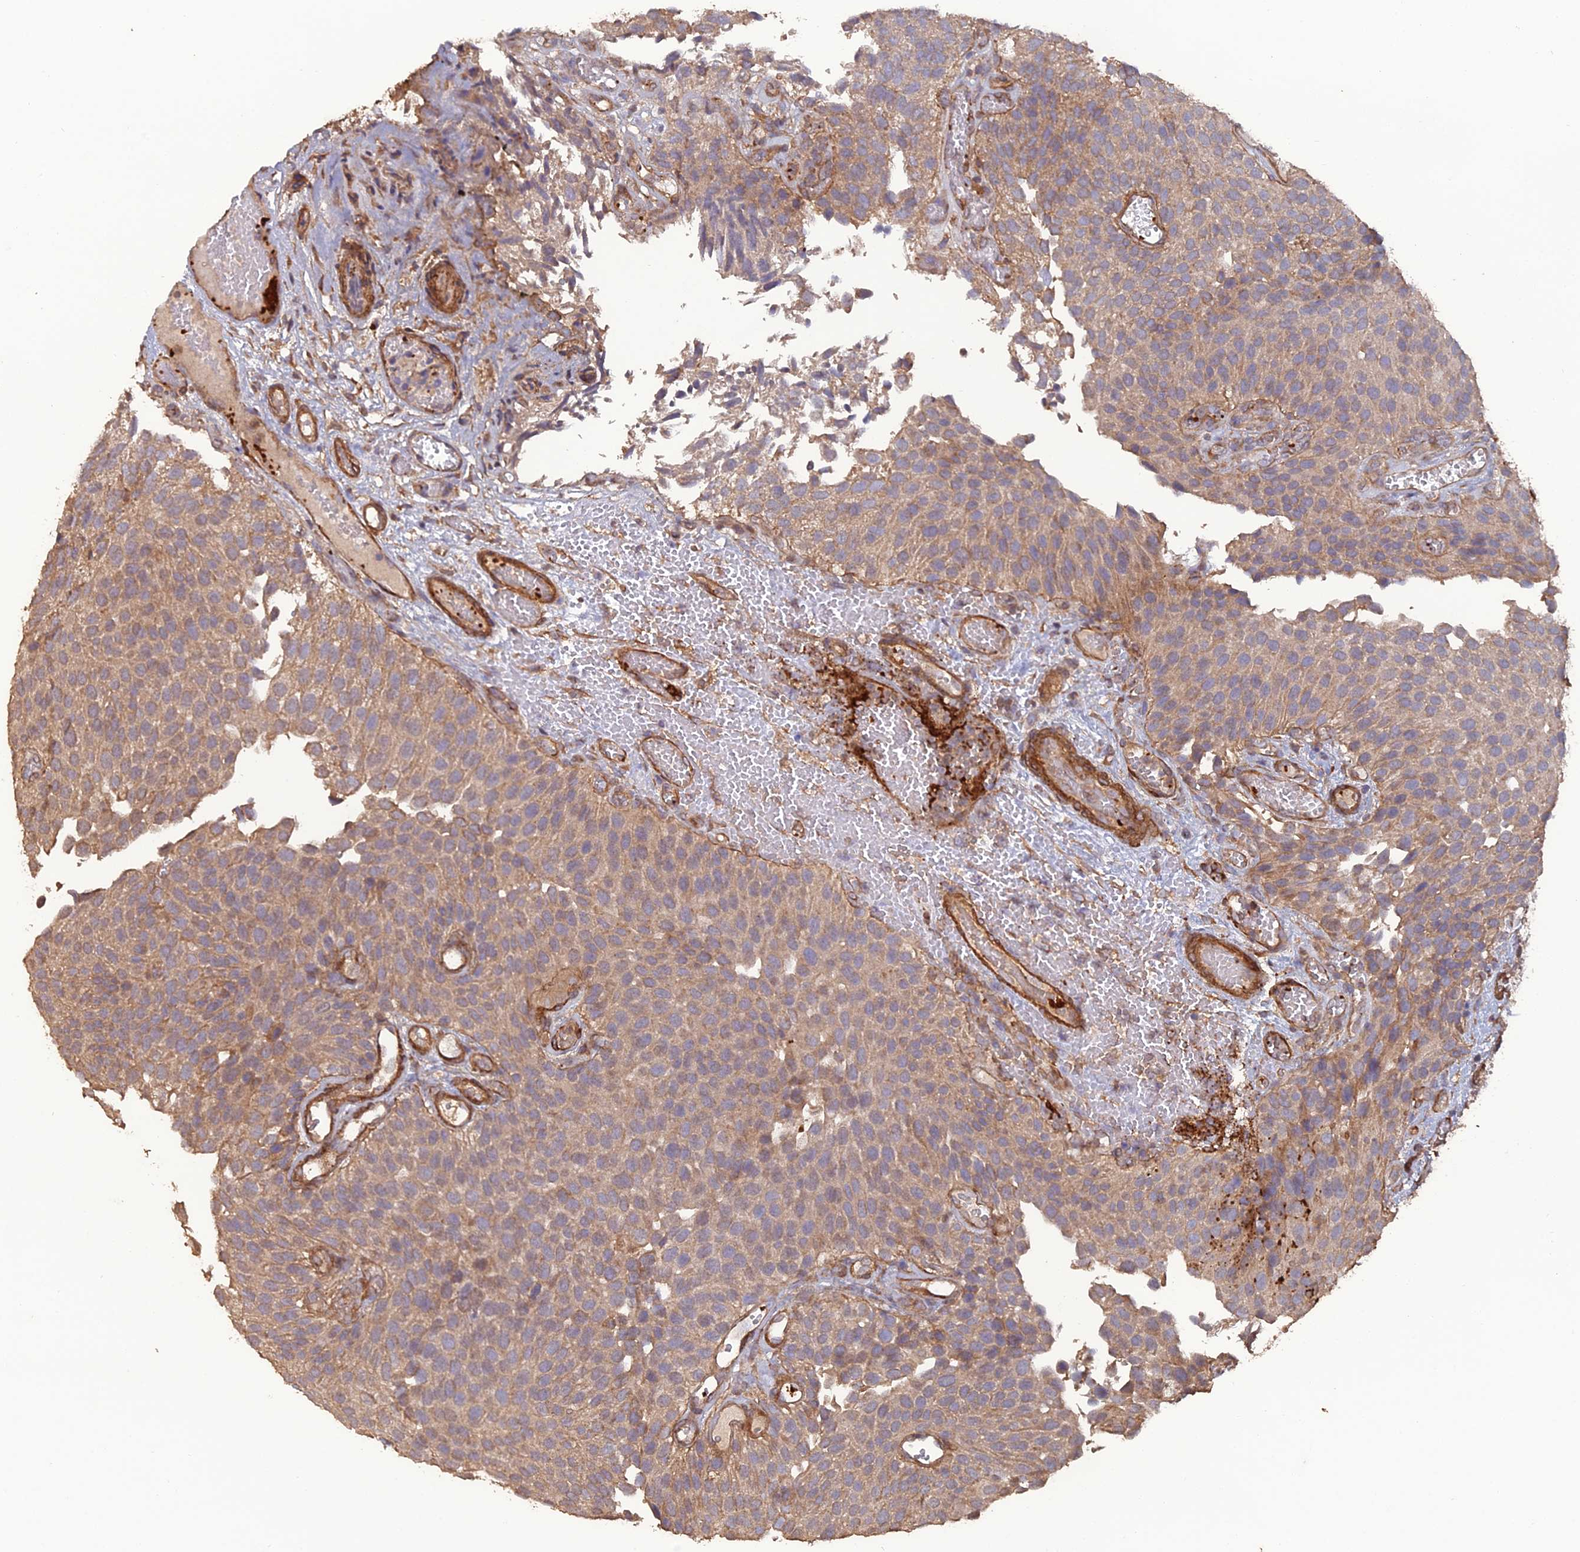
{"staining": {"intensity": "weak", "quantity": ">75%", "location": "cytoplasmic/membranous"}, "tissue": "urothelial cancer", "cell_type": "Tumor cells", "image_type": "cancer", "snomed": [{"axis": "morphology", "description": "Urothelial carcinoma, Low grade"}, {"axis": "topography", "description": "Urinary bladder"}], "caption": "IHC (DAB) staining of human low-grade urothelial carcinoma shows weak cytoplasmic/membranous protein expression in approximately >75% of tumor cells.", "gene": "ATP6V0A2", "patient": {"sex": "male", "age": 89}}